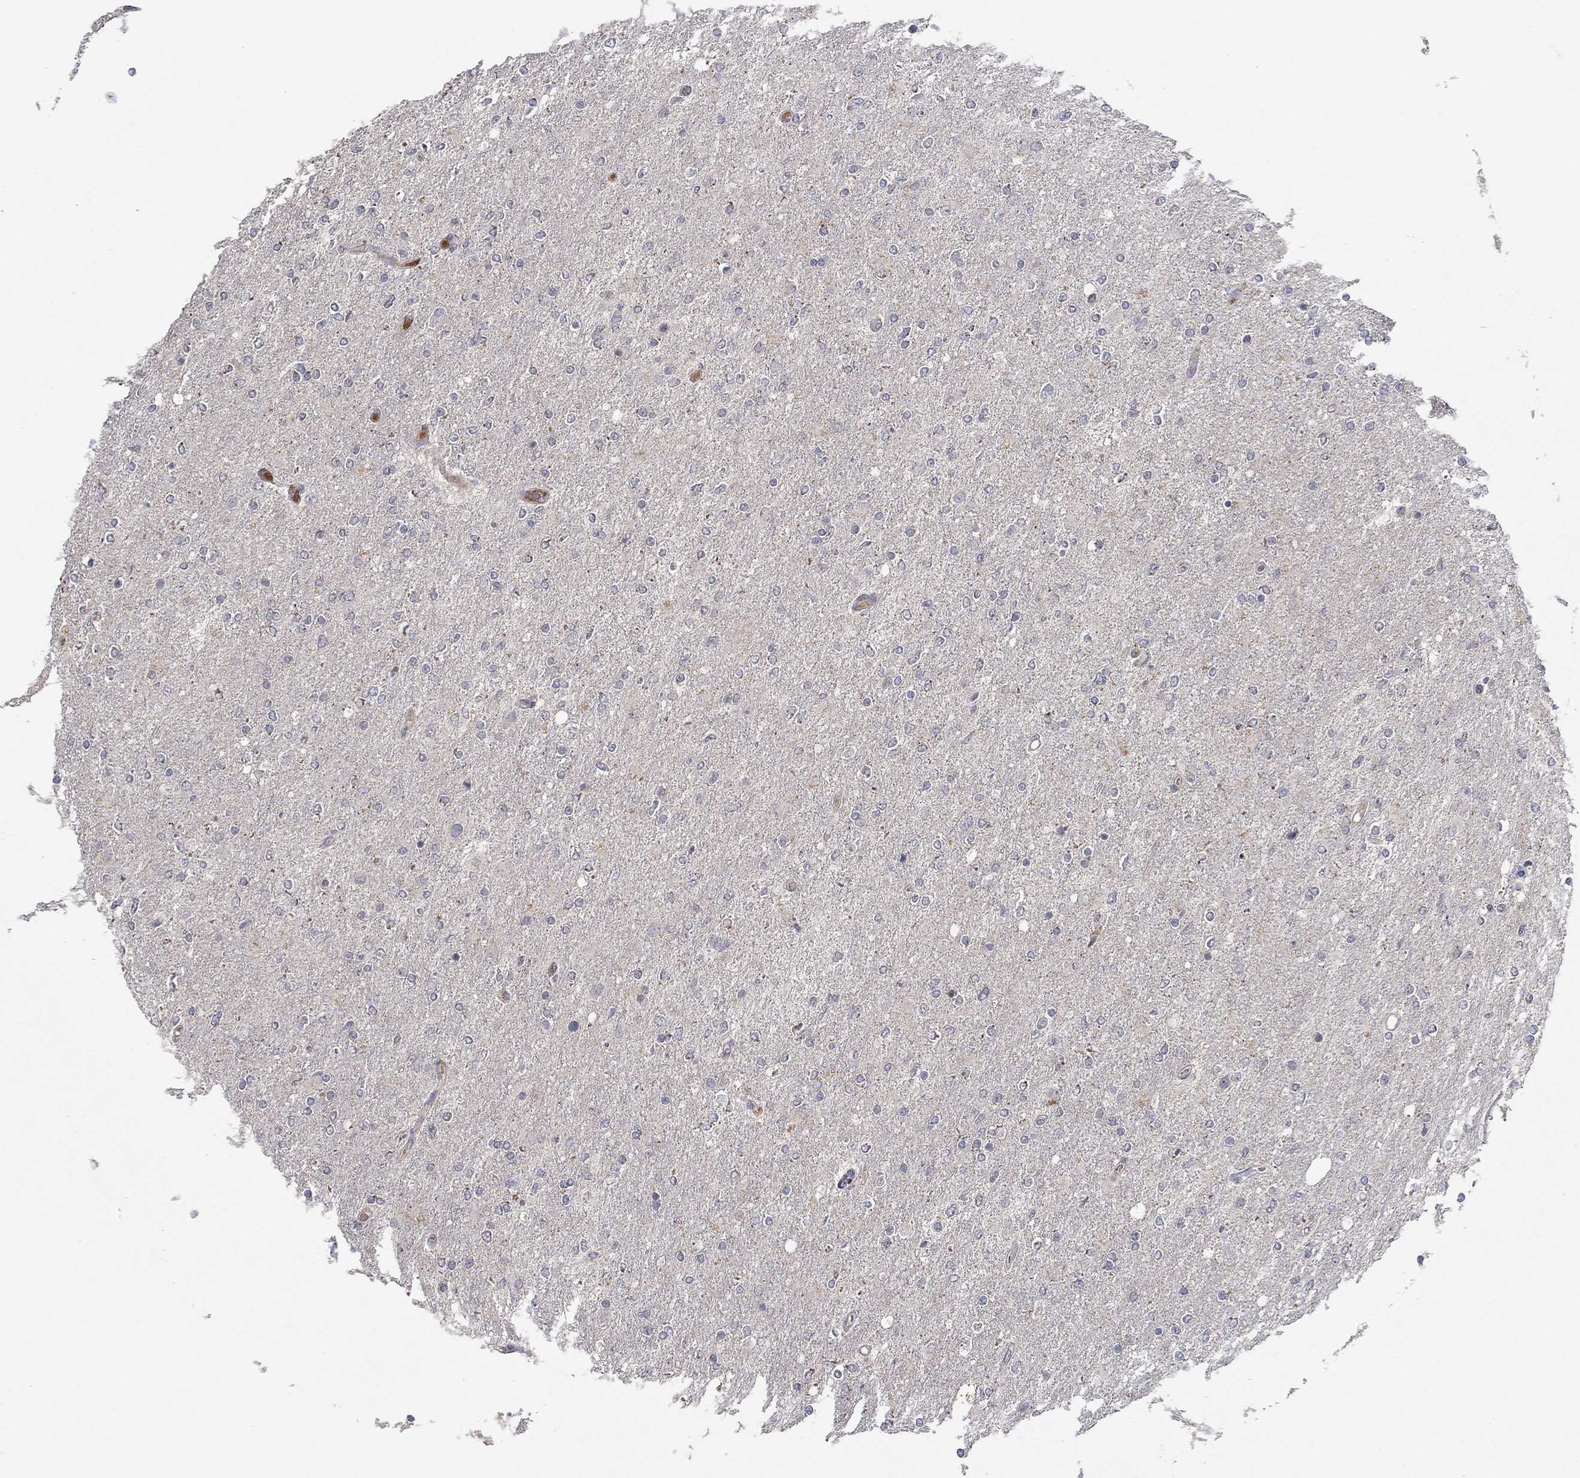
{"staining": {"intensity": "negative", "quantity": "none", "location": "none"}, "tissue": "glioma", "cell_type": "Tumor cells", "image_type": "cancer", "snomed": [{"axis": "morphology", "description": "Glioma, malignant, High grade"}, {"axis": "topography", "description": "Cerebral cortex"}], "caption": "Tumor cells are negative for brown protein staining in glioma.", "gene": "IL4", "patient": {"sex": "male", "age": 70}}